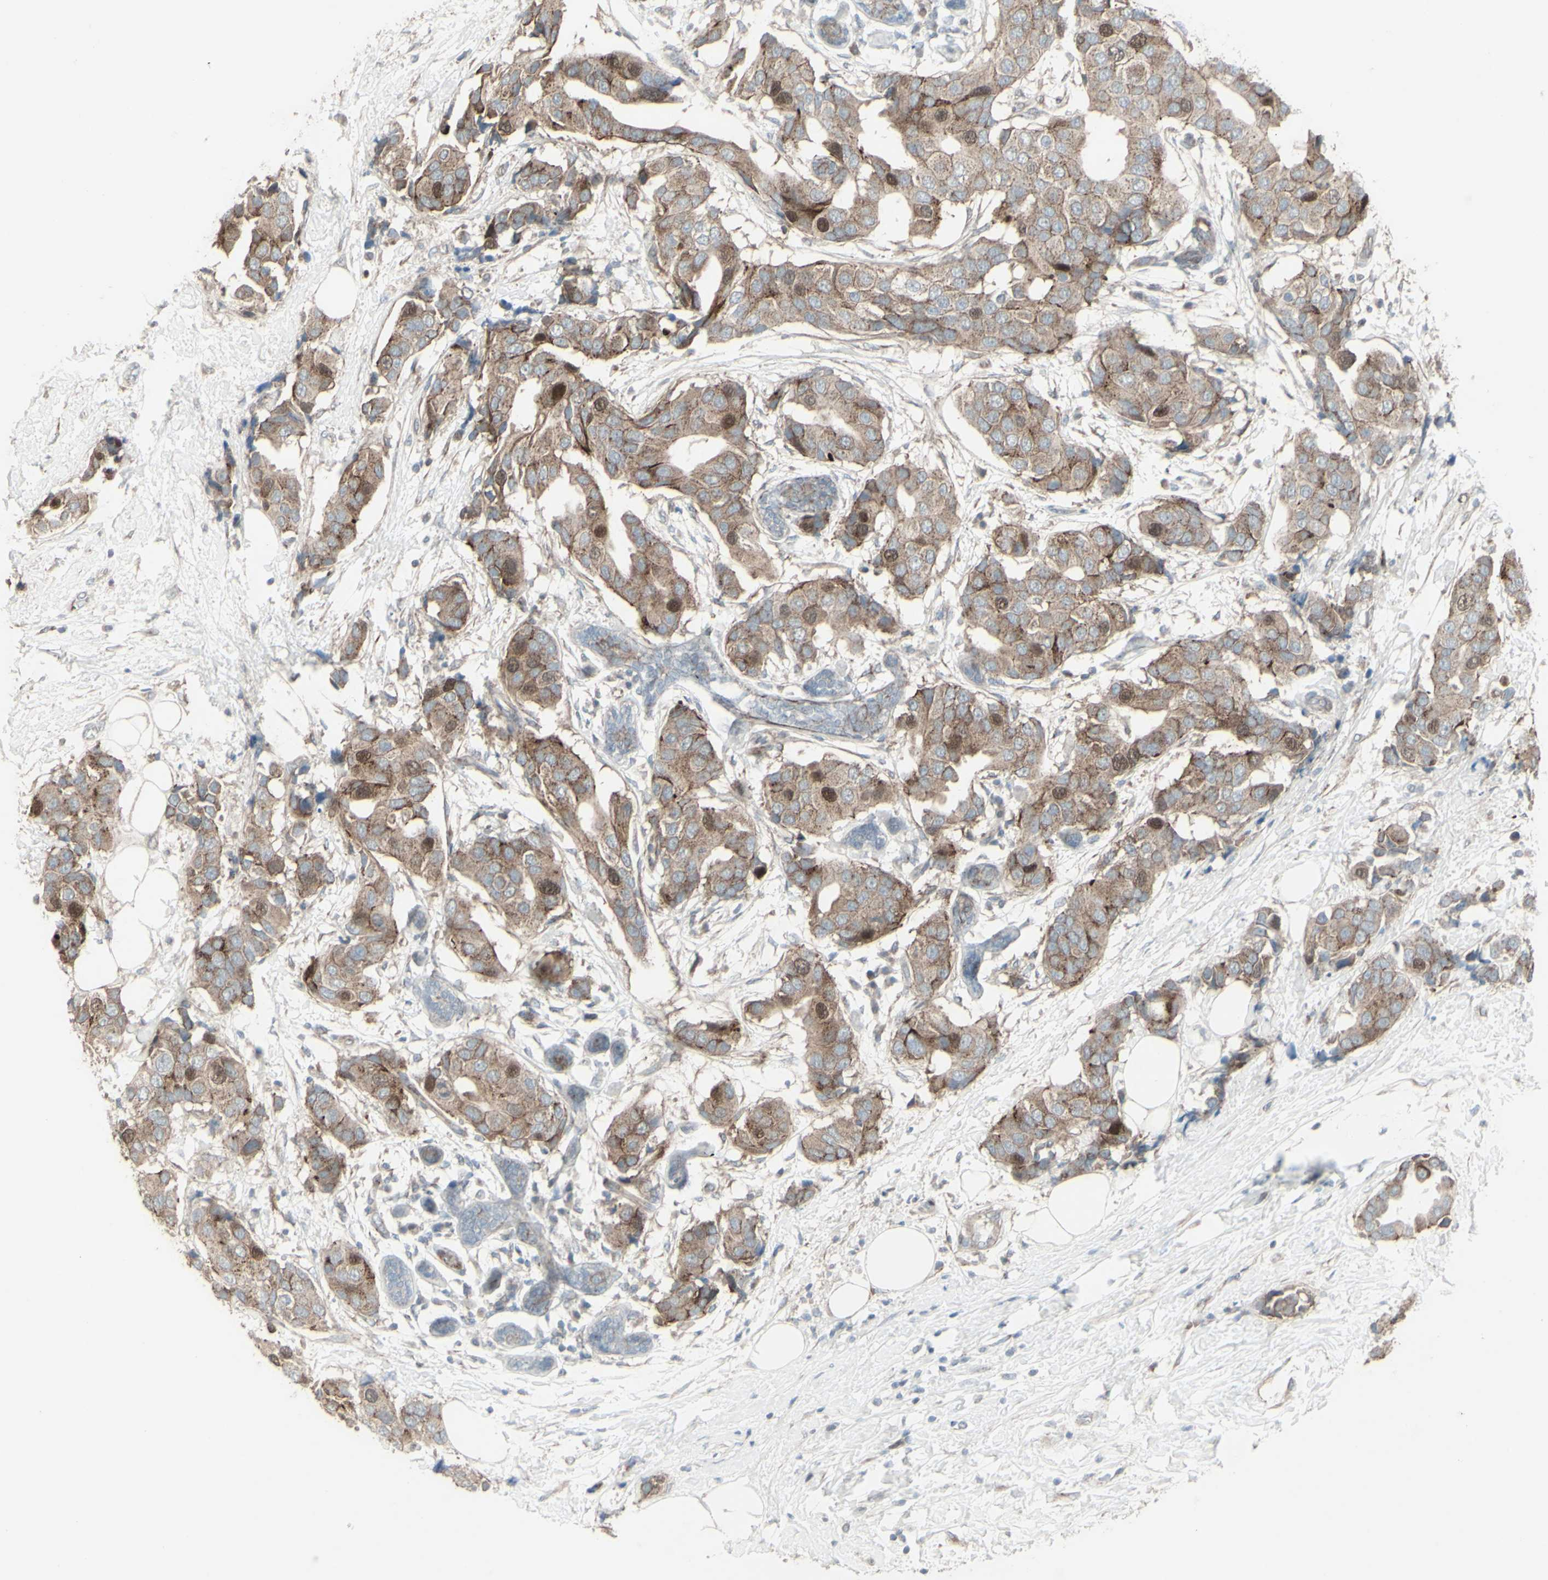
{"staining": {"intensity": "moderate", "quantity": ">75%", "location": "cytoplasmic/membranous,nuclear"}, "tissue": "breast cancer", "cell_type": "Tumor cells", "image_type": "cancer", "snomed": [{"axis": "morphology", "description": "Normal tissue, NOS"}, {"axis": "morphology", "description": "Duct carcinoma"}, {"axis": "topography", "description": "Breast"}], "caption": "This micrograph reveals breast intraductal carcinoma stained with immunohistochemistry (IHC) to label a protein in brown. The cytoplasmic/membranous and nuclear of tumor cells show moderate positivity for the protein. Nuclei are counter-stained blue.", "gene": "GMNN", "patient": {"sex": "female", "age": 39}}